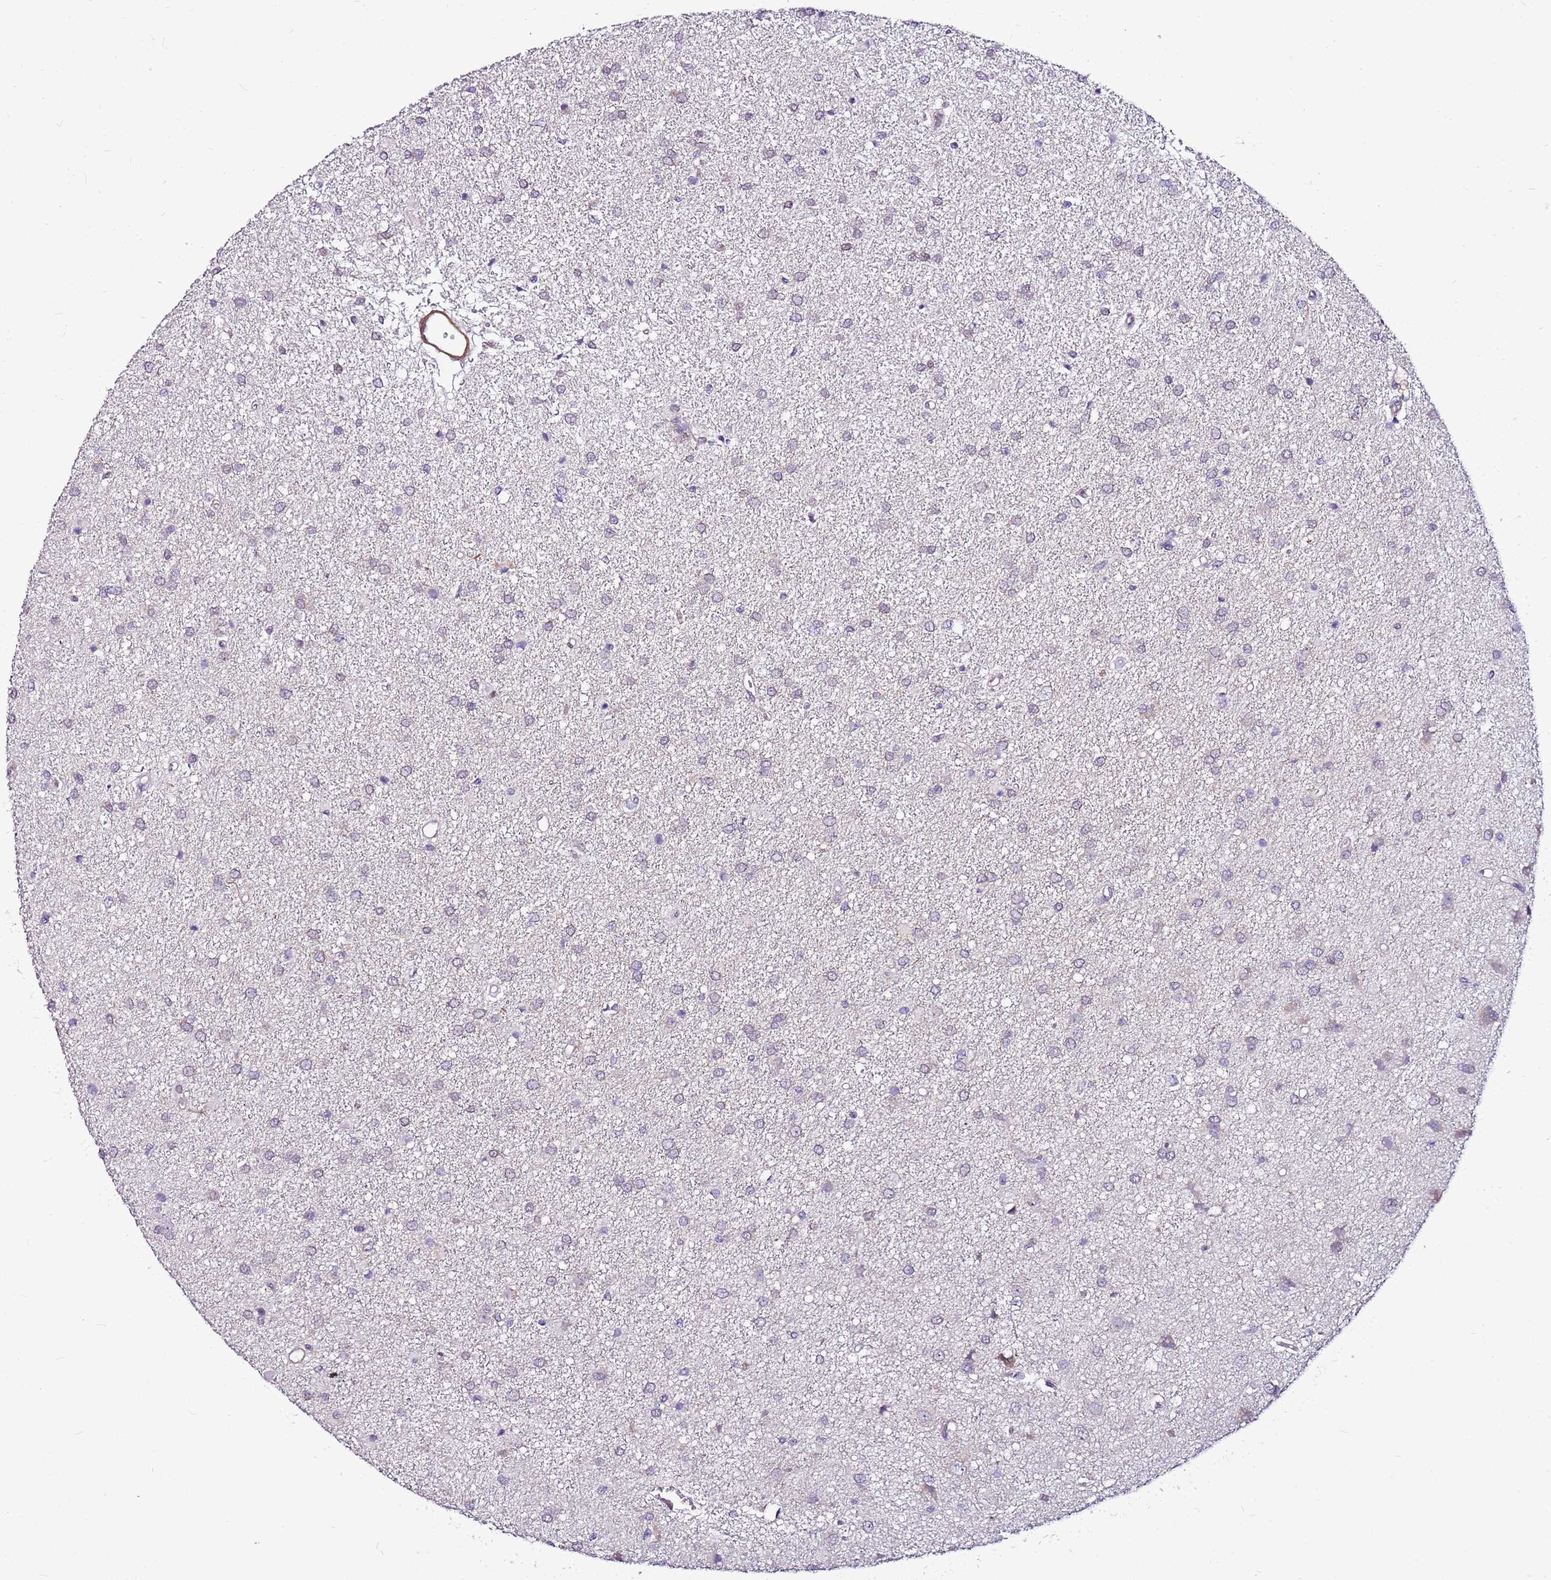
{"staining": {"intensity": "negative", "quantity": "none", "location": "none"}, "tissue": "glioma", "cell_type": "Tumor cells", "image_type": "cancer", "snomed": [{"axis": "morphology", "description": "Glioma, malignant, High grade"}, {"axis": "topography", "description": "Brain"}], "caption": "High magnification brightfield microscopy of malignant high-grade glioma stained with DAB (3,3'-diaminobenzidine) (brown) and counterstained with hematoxylin (blue): tumor cells show no significant positivity.", "gene": "POLE3", "patient": {"sex": "female", "age": 50}}